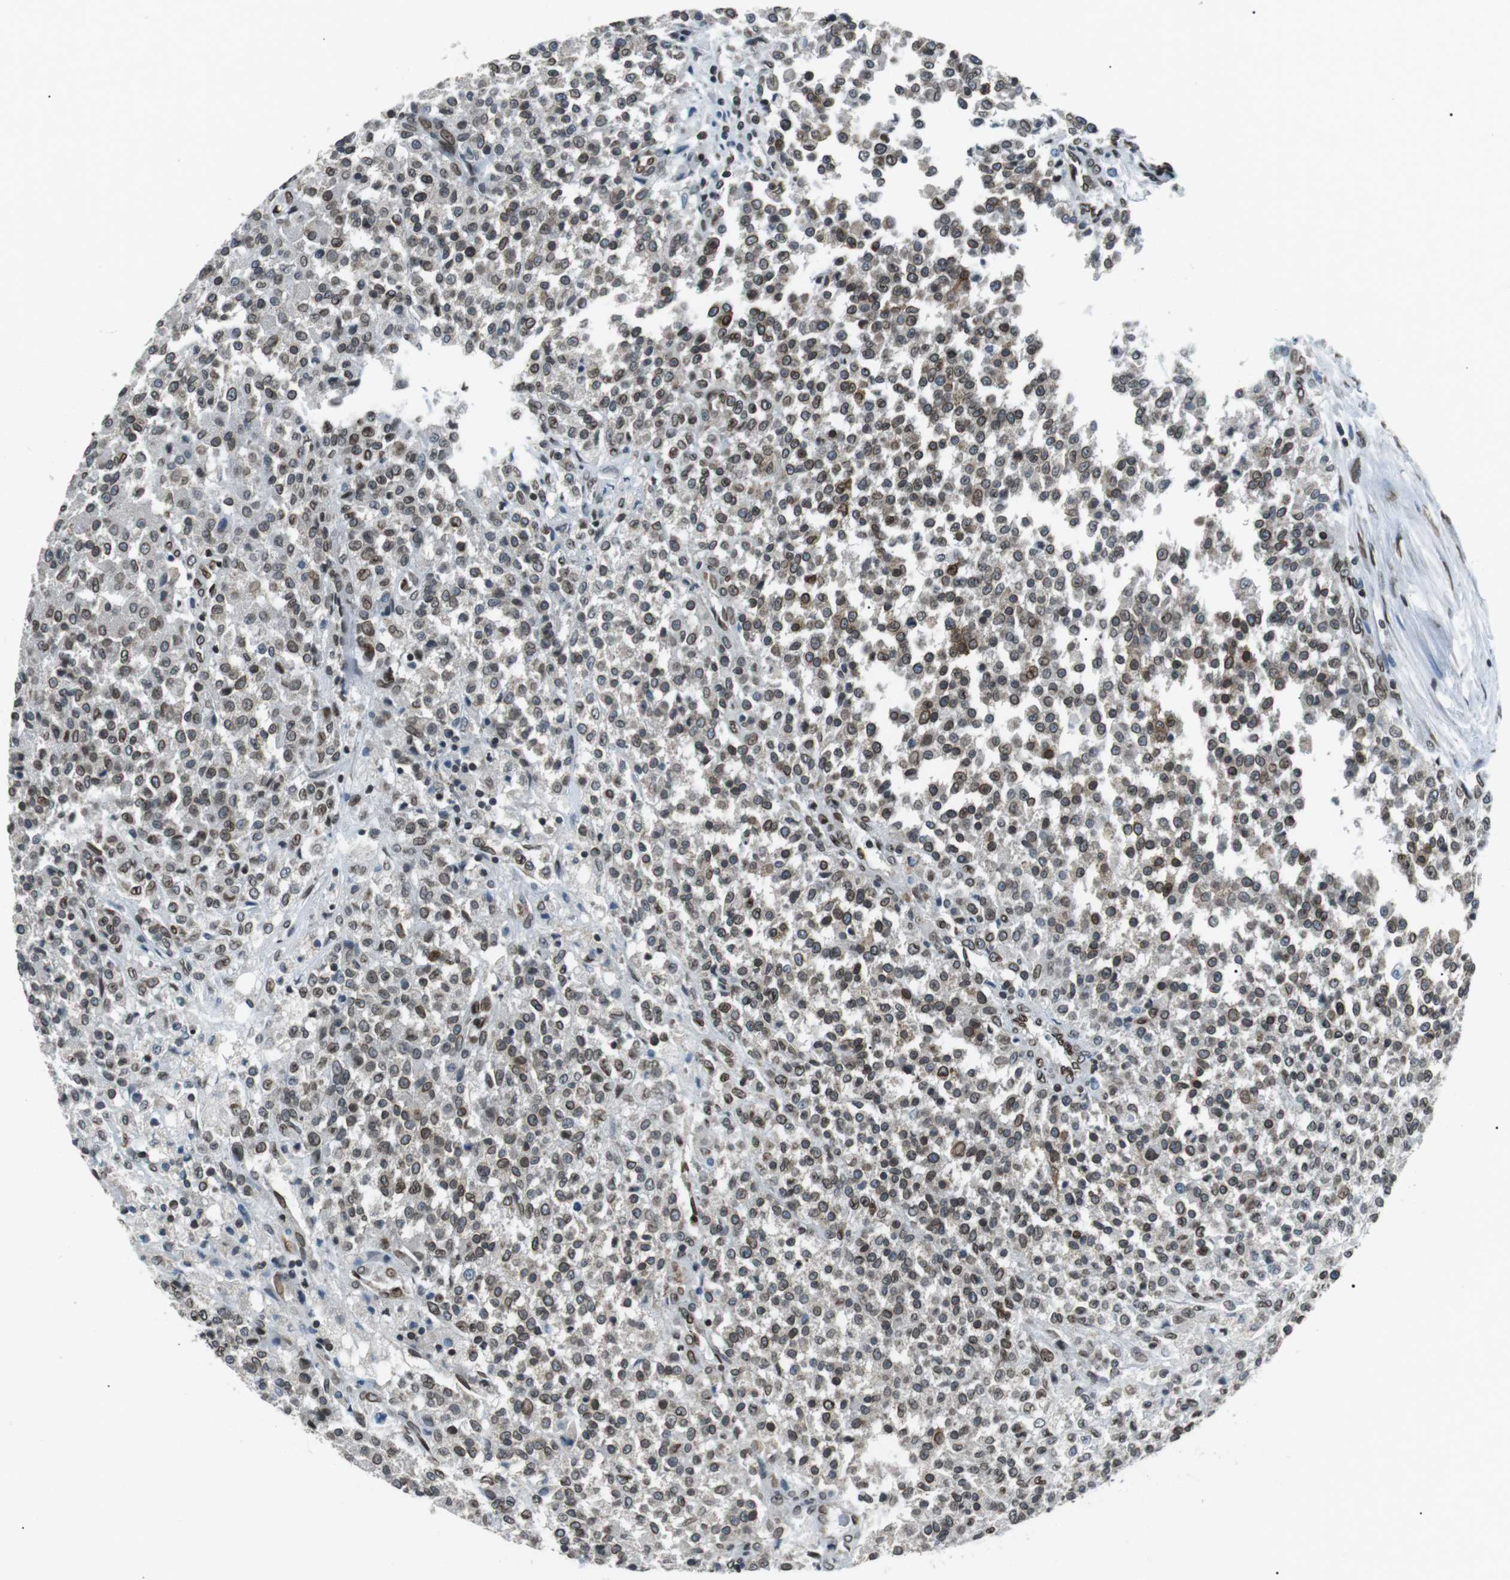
{"staining": {"intensity": "moderate", "quantity": ">75%", "location": "cytoplasmic/membranous,nuclear"}, "tissue": "testis cancer", "cell_type": "Tumor cells", "image_type": "cancer", "snomed": [{"axis": "morphology", "description": "Seminoma, NOS"}, {"axis": "topography", "description": "Testis"}], "caption": "Immunohistochemical staining of human testis seminoma exhibits medium levels of moderate cytoplasmic/membranous and nuclear protein expression in about >75% of tumor cells.", "gene": "TMX4", "patient": {"sex": "male", "age": 59}}